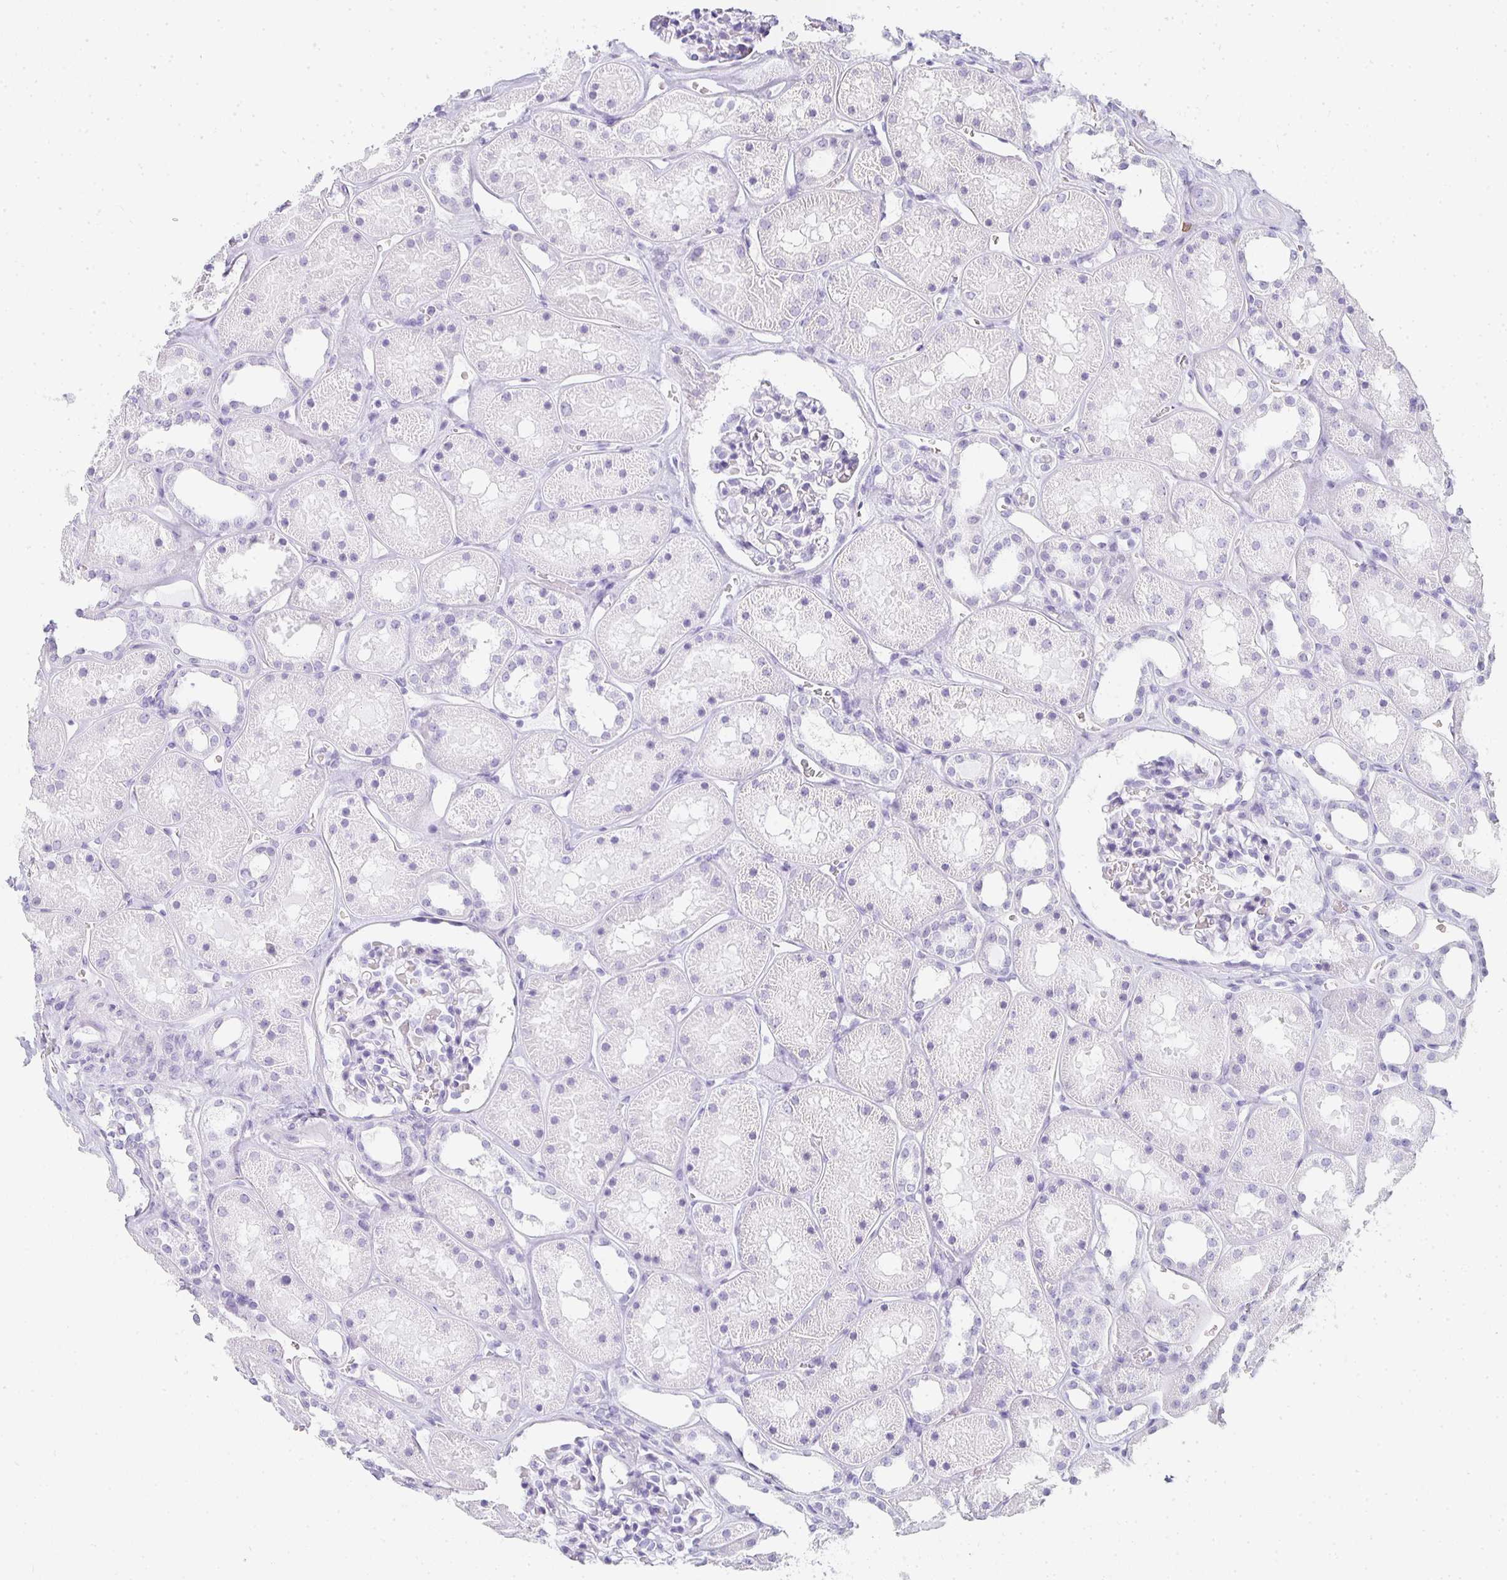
{"staining": {"intensity": "negative", "quantity": "none", "location": "none"}, "tissue": "kidney", "cell_type": "Cells in glomeruli", "image_type": "normal", "snomed": [{"axis": "morphology", "description": "Normal tissue, NOS"}, {"axis": "topography", "description": "Kidney"}], "caption": "High power microscopy histopathology image of an immunohistochemistry (IHC) histopathology image of unremarkable kidney, revealing no significant expression in cells in glomeruli.", "gene": "TPSD1", "patient": {"sex": "female", "age": 41}}